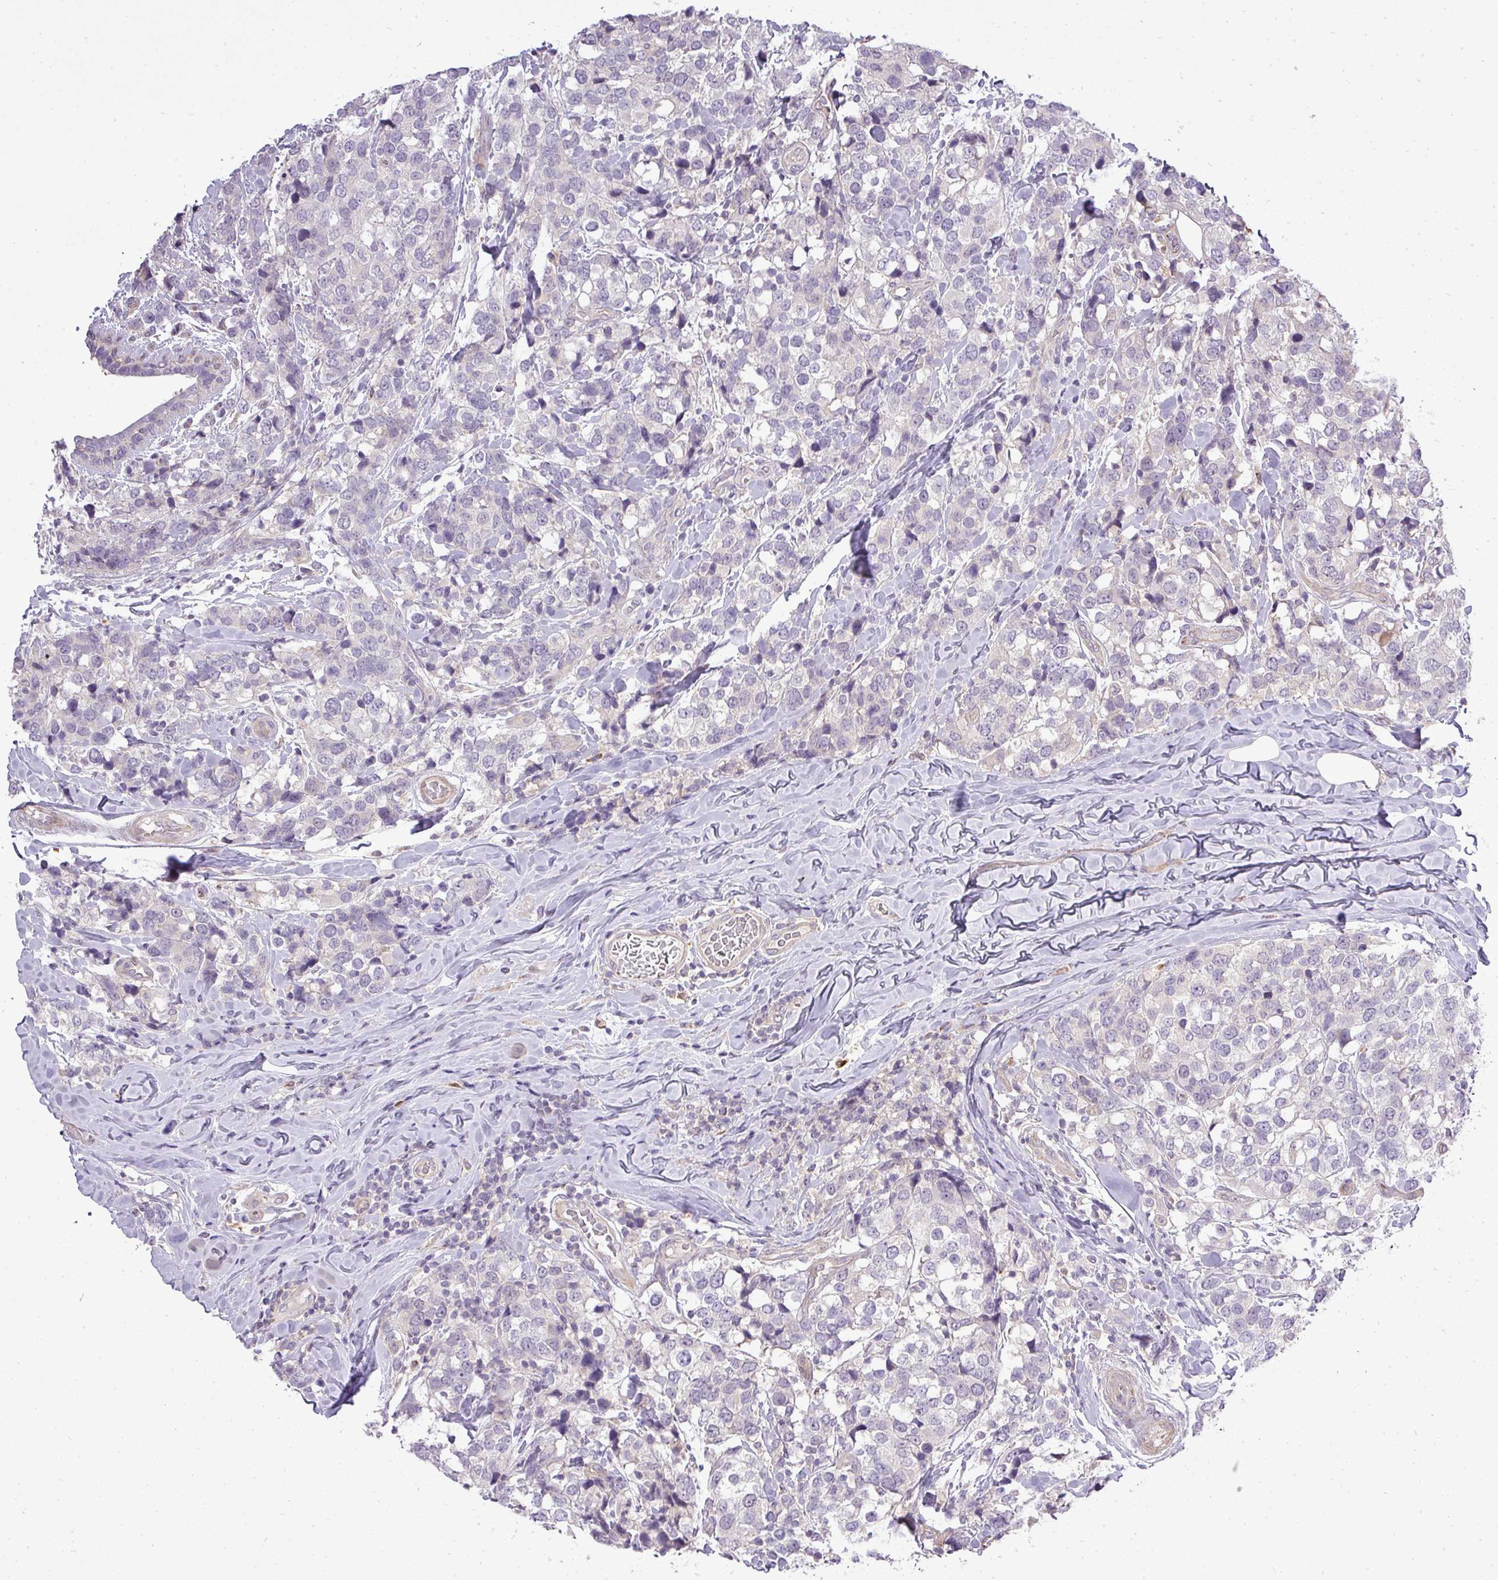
{"staining": {"intensity": "negative", "quantity": "none", "location": "none"}, "tissue": "breast cancer", "cell_type": "Tumor cells", "image_type": "cancer", "snomed": [{"axis": "morphology", "description": "Lobular carcinoma"}, {"axis": "topography", "description": "Breast"}], "caption": "Tumor cells are negative for protein expression in human breast lobular carcinoma. (Stains: DAB IHC with hematoxylin counter stain, Microscopy: brightfield microscopy at high magnification).", "gene": "PDRG1", "patient": {"sex": "female", "age": 59}}